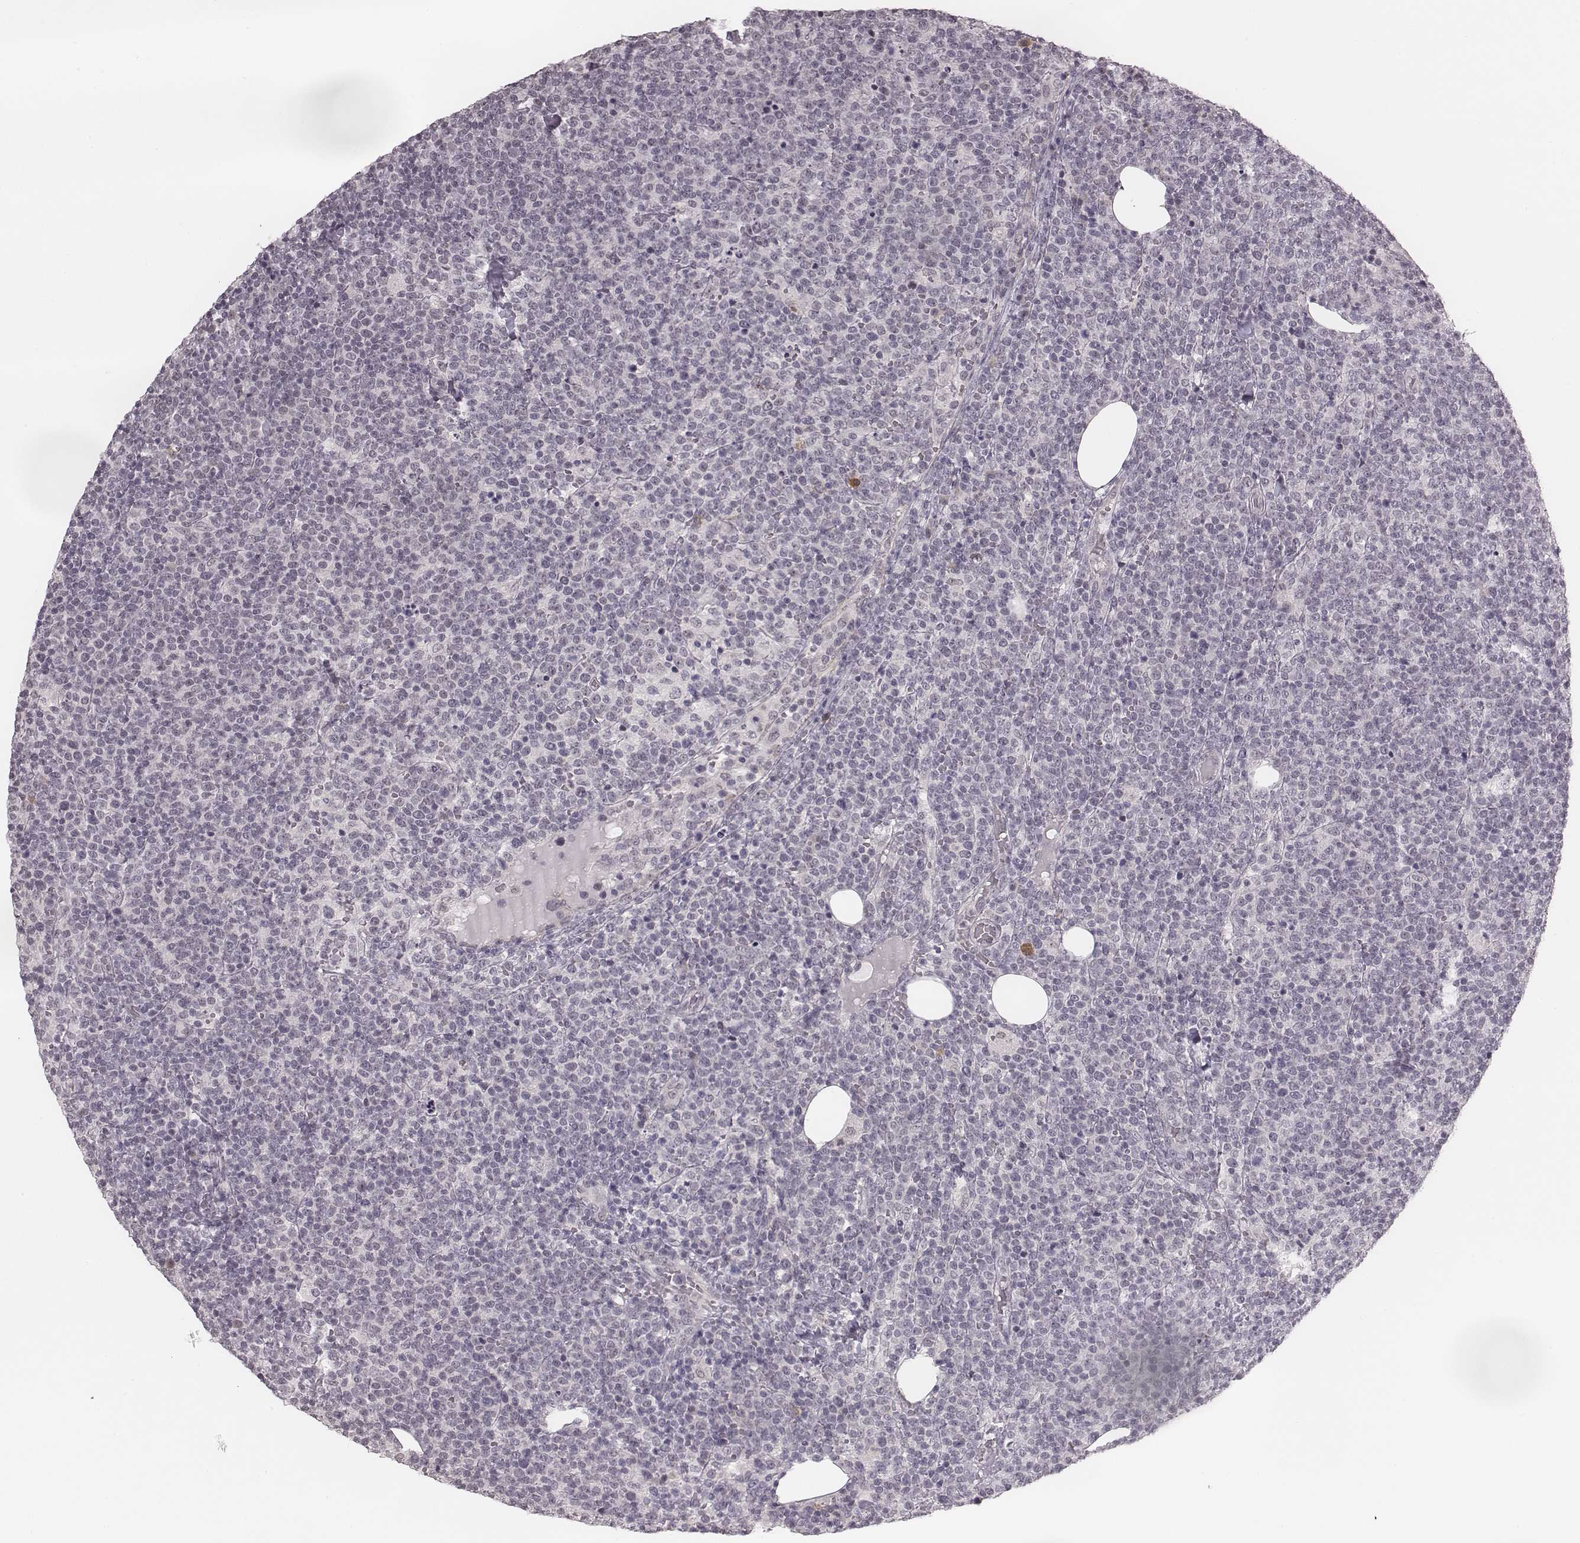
{"staining": {"intensity": "negative", "quantity": "none", "location": "none"}, "tissue": "lymphoma", "cell_type": "Tumor cells", "image_type": "cancer", "snomed": [{"axis": "morphology", "description": "Malignant lymphoma, non-Hodgkin's type, High grade"}, {"axis": "topography", "description": "Lymph node"}], "caption": "High magnification brightfield microscopy of lymphoma stained with DAB (brown) and counterstained with hematoxylin (blue): tumor cells show no significant staining.", "gene": "RPGRIP1", "patient": {"sex": "male", "age": 61}}